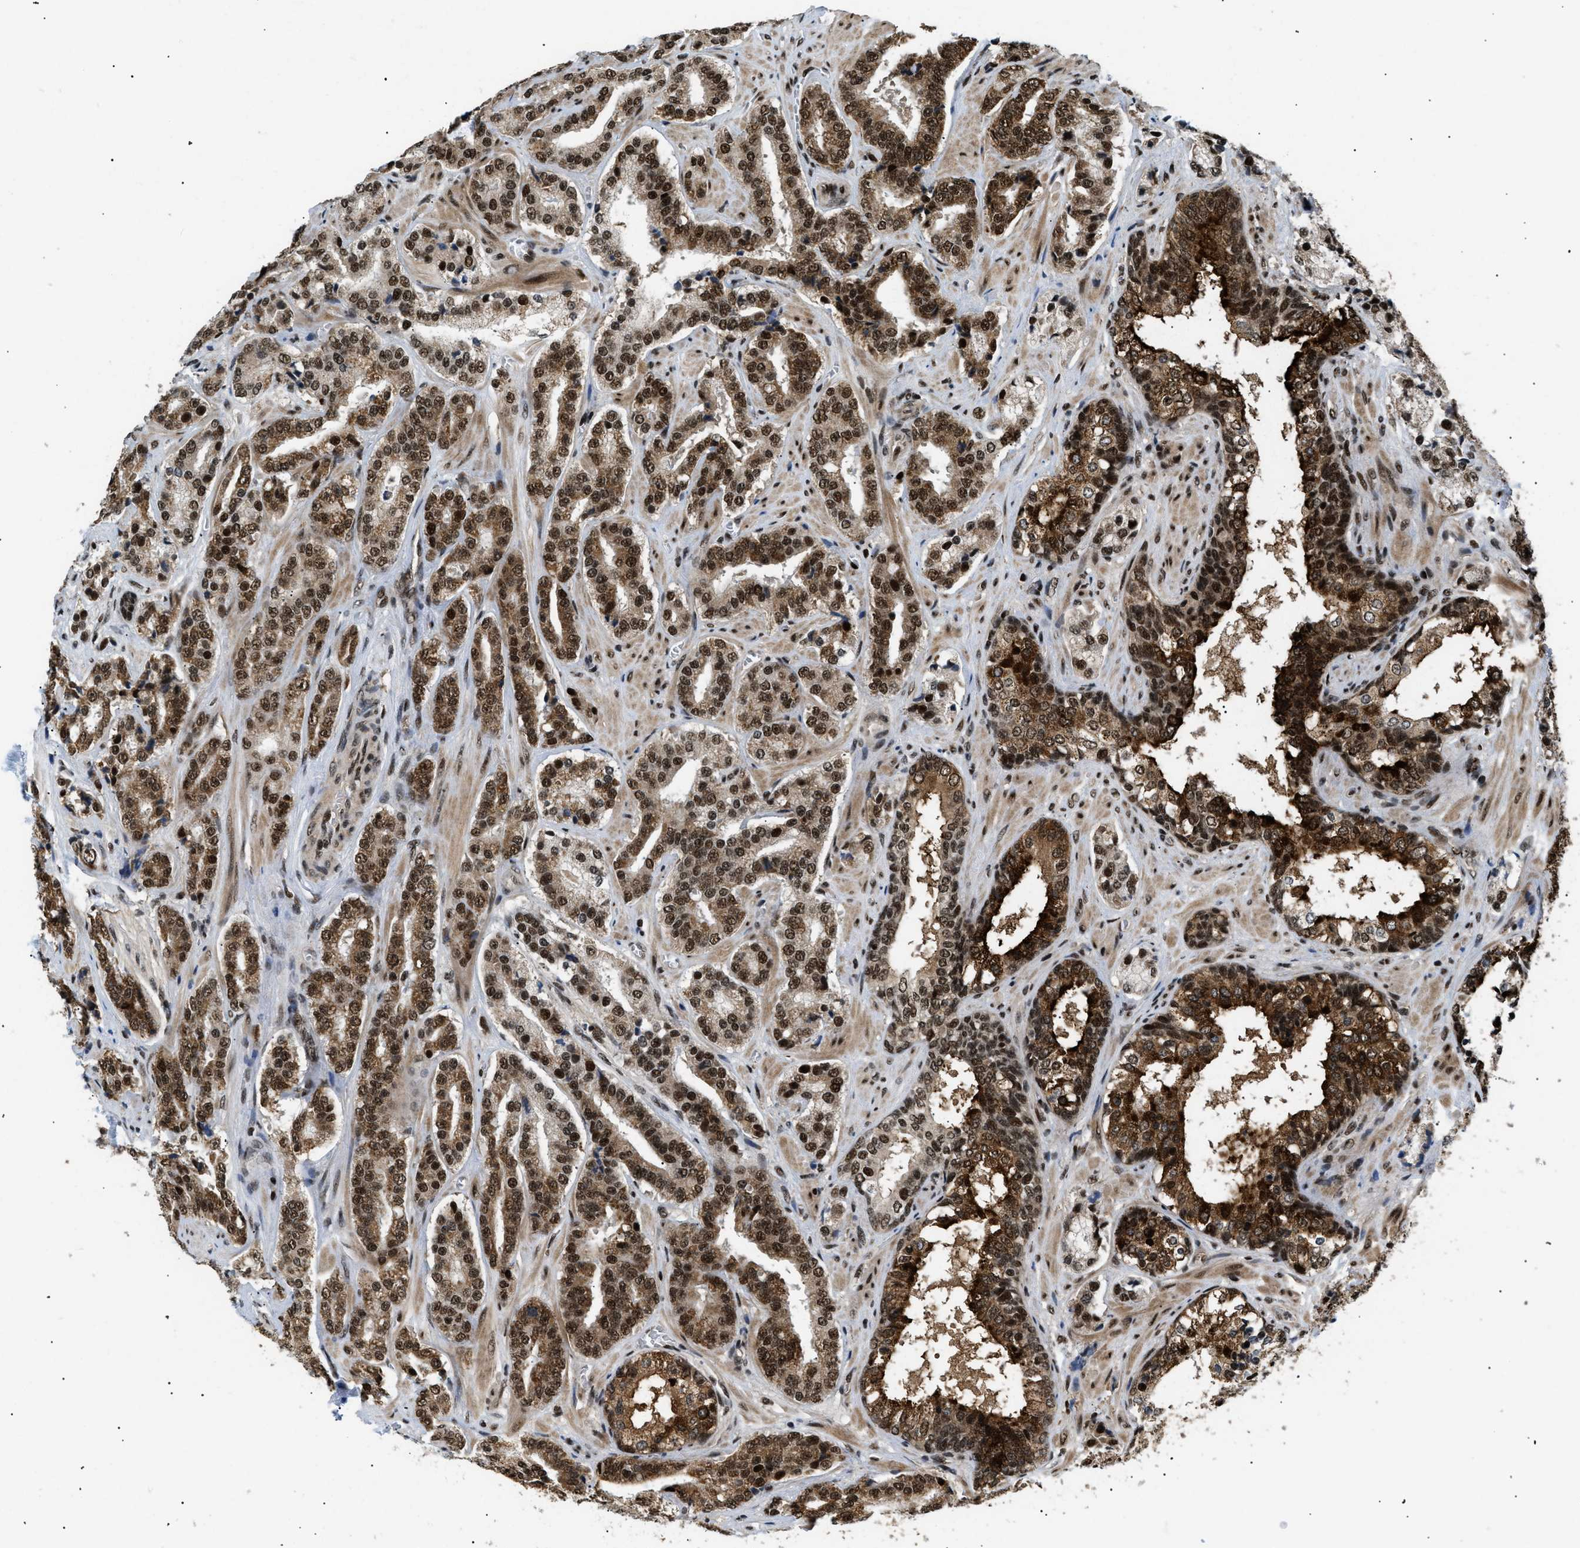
{"staining": {"intensity": "strong", "quantity": ">75%", "location": "cytoplasmic/membranous,nuclear"}, "tissue": "prostate cancer", "cell_type": "Tumor cells", "image_type": "cancer", "snomed": [{"axis": "morphology", "description": "Adenocarcinoma, High grade"}, {"axis": "topography", "description": "Prostate"}], "caption": "Strong cytoplasmic/membranous and nuclear staining is appreciated in approximately >75% of tumor cells in prostate high-grade adenocarcinoma.", "gene": "RBM5", "patient": {"sex": "male", "age": 60}}